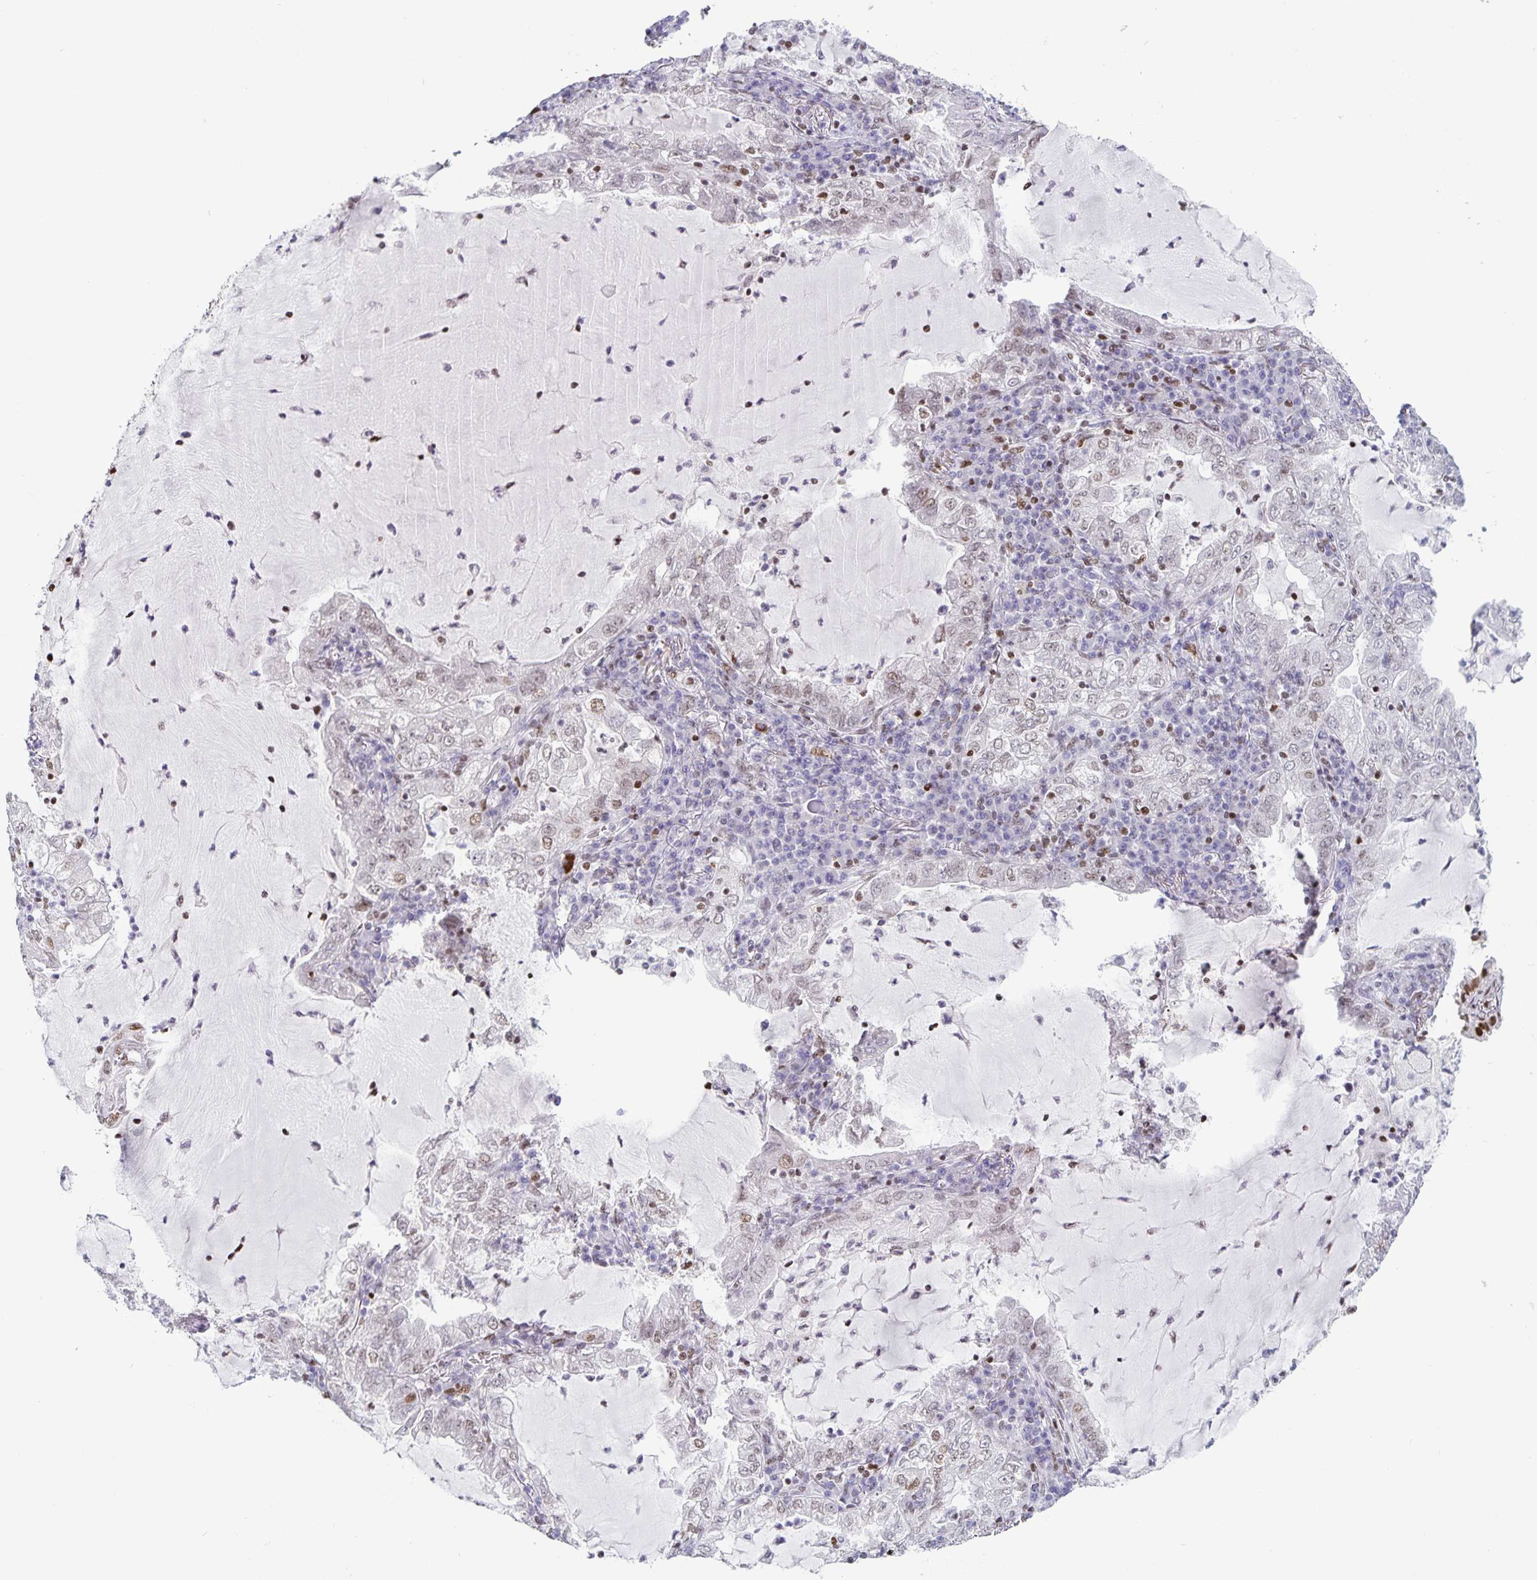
{"staining": {"intensity": "weak", "quantity": "25%-75%", "location": "nuclear"}, "tissue": "lung cancer", "cell_type": "Tumor cells", "image_type": "cancer", "snomed": [{"axis": "morphology", "description": "Adenocarcinoma, NOS"}, {"axis": "topography", "description": "Lung"}], "caption": "Human lung cancer stained with a protein marker reveals weak staining in tumor cells.", "gene": "JUND", "patient": {"sex": "female", "age": 73}}